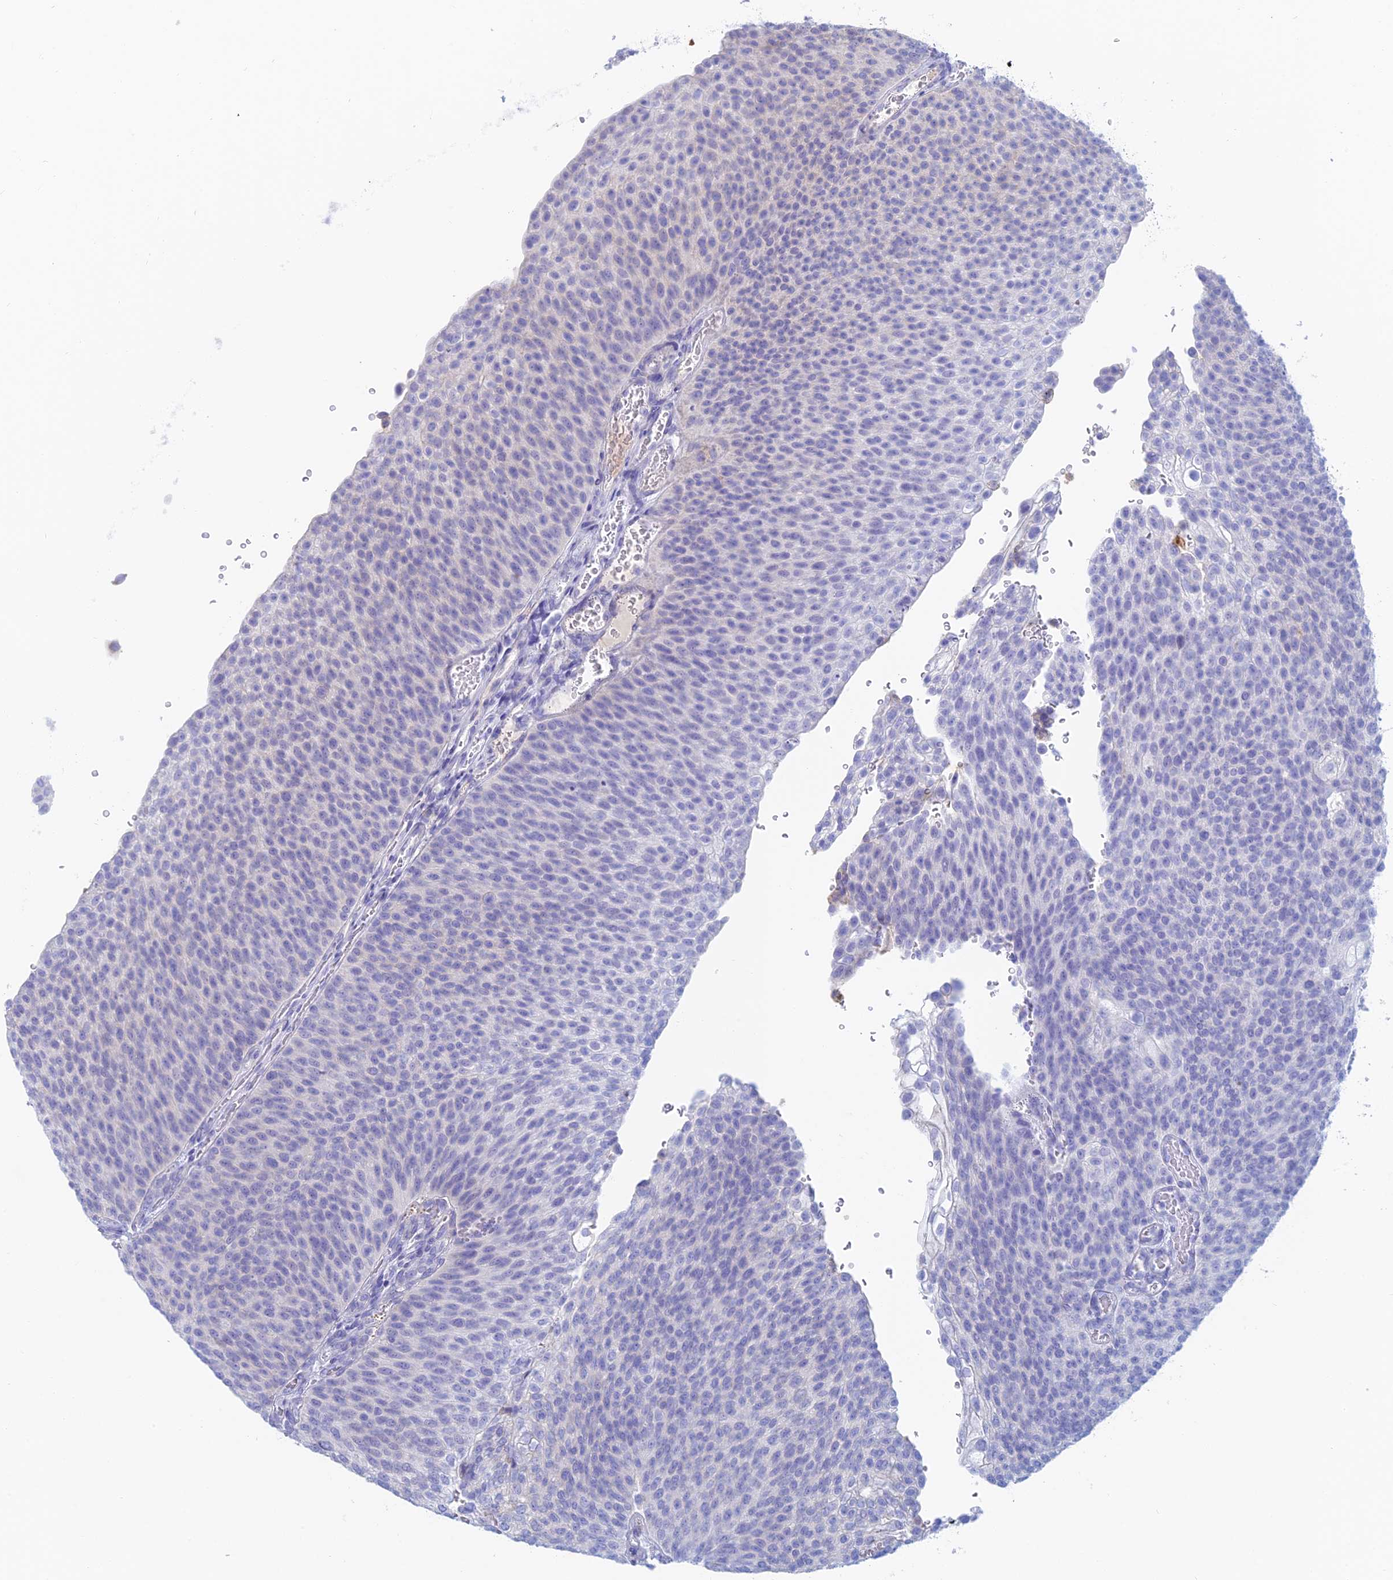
{"staining": {"intensity": "negative", "quantity": "none", "location": "none"}, "tissue": "urothelial cancer", "cell_type": "Tumor cells", "image_type": "cancer", "snomed": [{"axis": "morphology", "description": "Urothelial carcinoma, High grade"}, {"axis": "topography", "description": "Urinary bladder"}], "caption": "The micrograph displays no significant expression in tumor cells of high-grade urothelial carcinoma.", "gene": "IFTAP", "patient": {"sex": "female", "age": 79}}